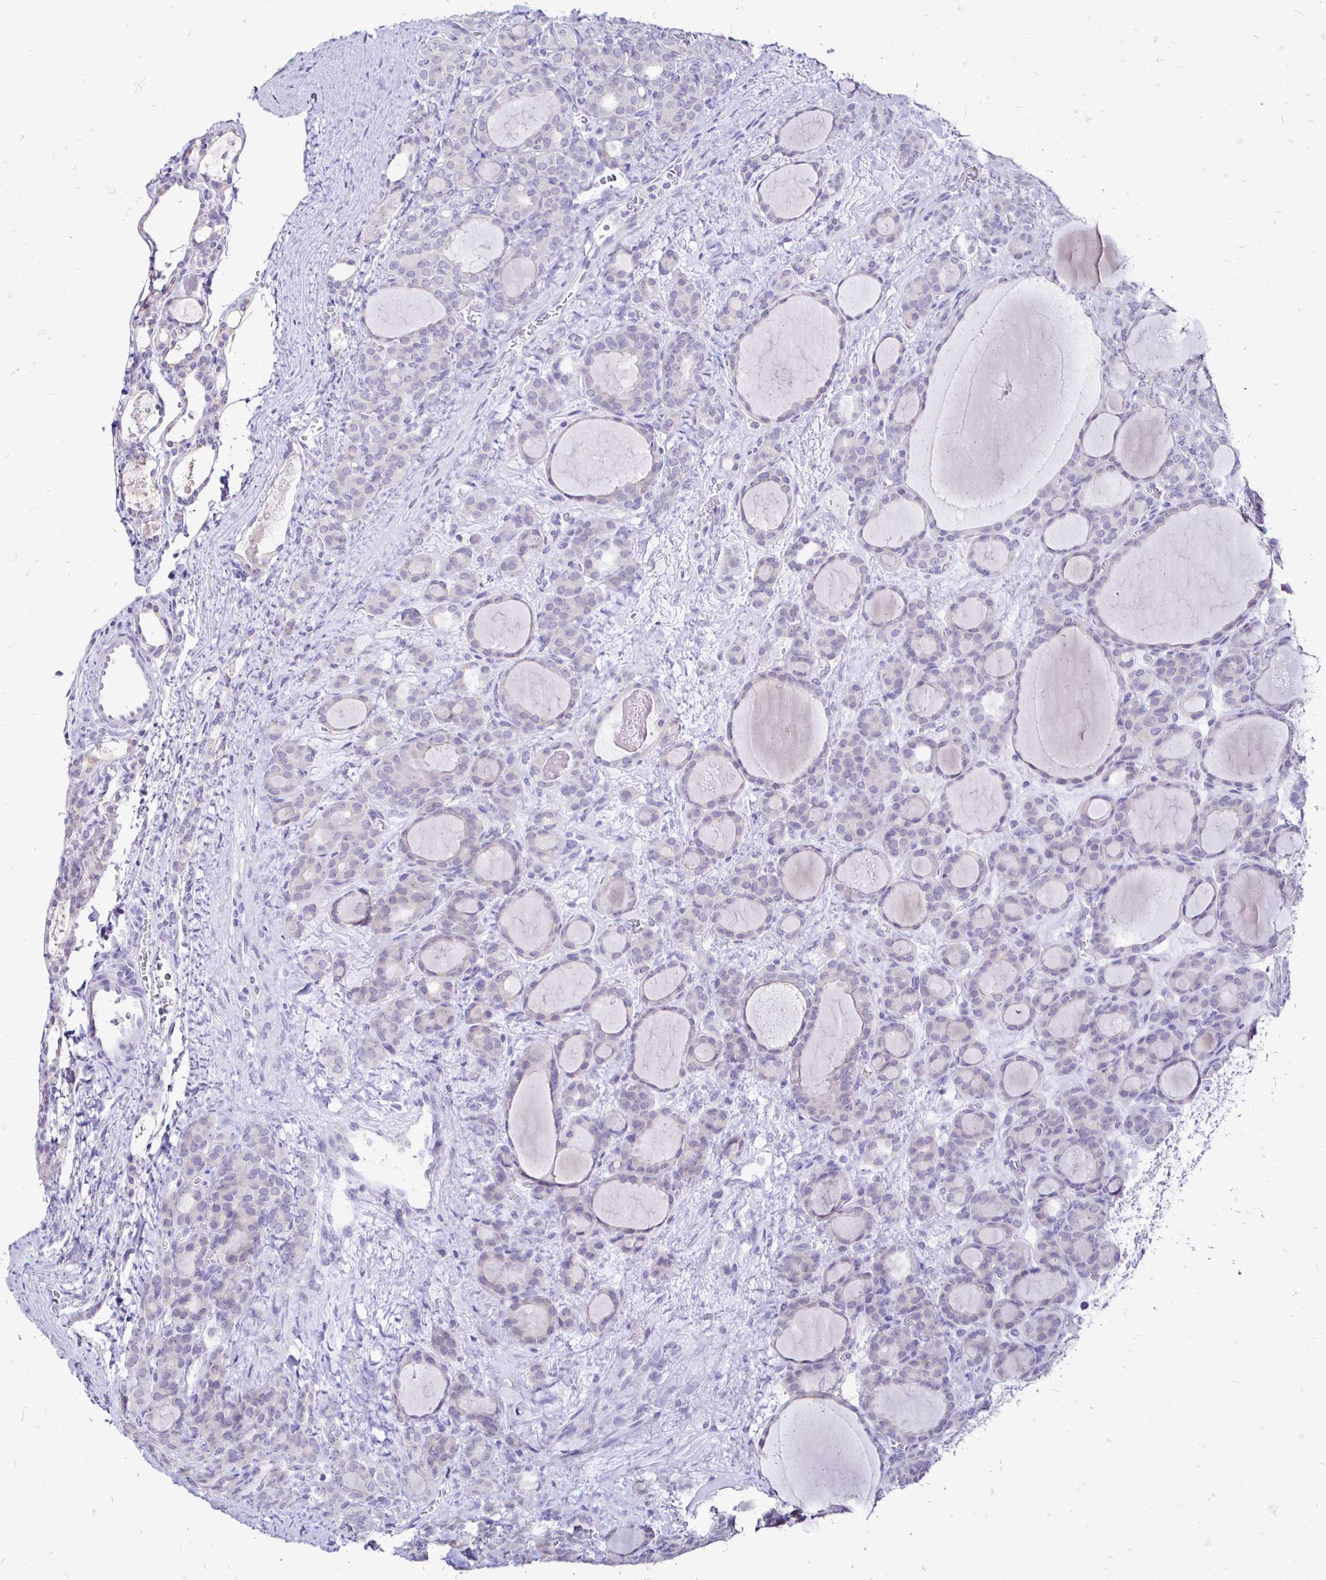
{"staining": {"intensity": "negative", "quantity": "none", "location": "none"}, "tissue": "thyroid cancer", "cell_type": "Tumor cells", "image_type": "cancer", "snomed": [{"axis": "morphology", "description": "Normal tissue, NOS"}, {"axis": "morphology", "description": "Follicular adenoma carcinoma, NOS"}, {"axis": "topography", "description": "Thyroid gland"}], "caption": "IHC image of neoplastic tissue: thyroid follicular adenoma carcinoma stained with DAB (3,3'-diaminobenzidine) displays no significant protein expression in tumor cells.", "gene": "IRGC", "patient": {"sex": "female", "age": 31}}